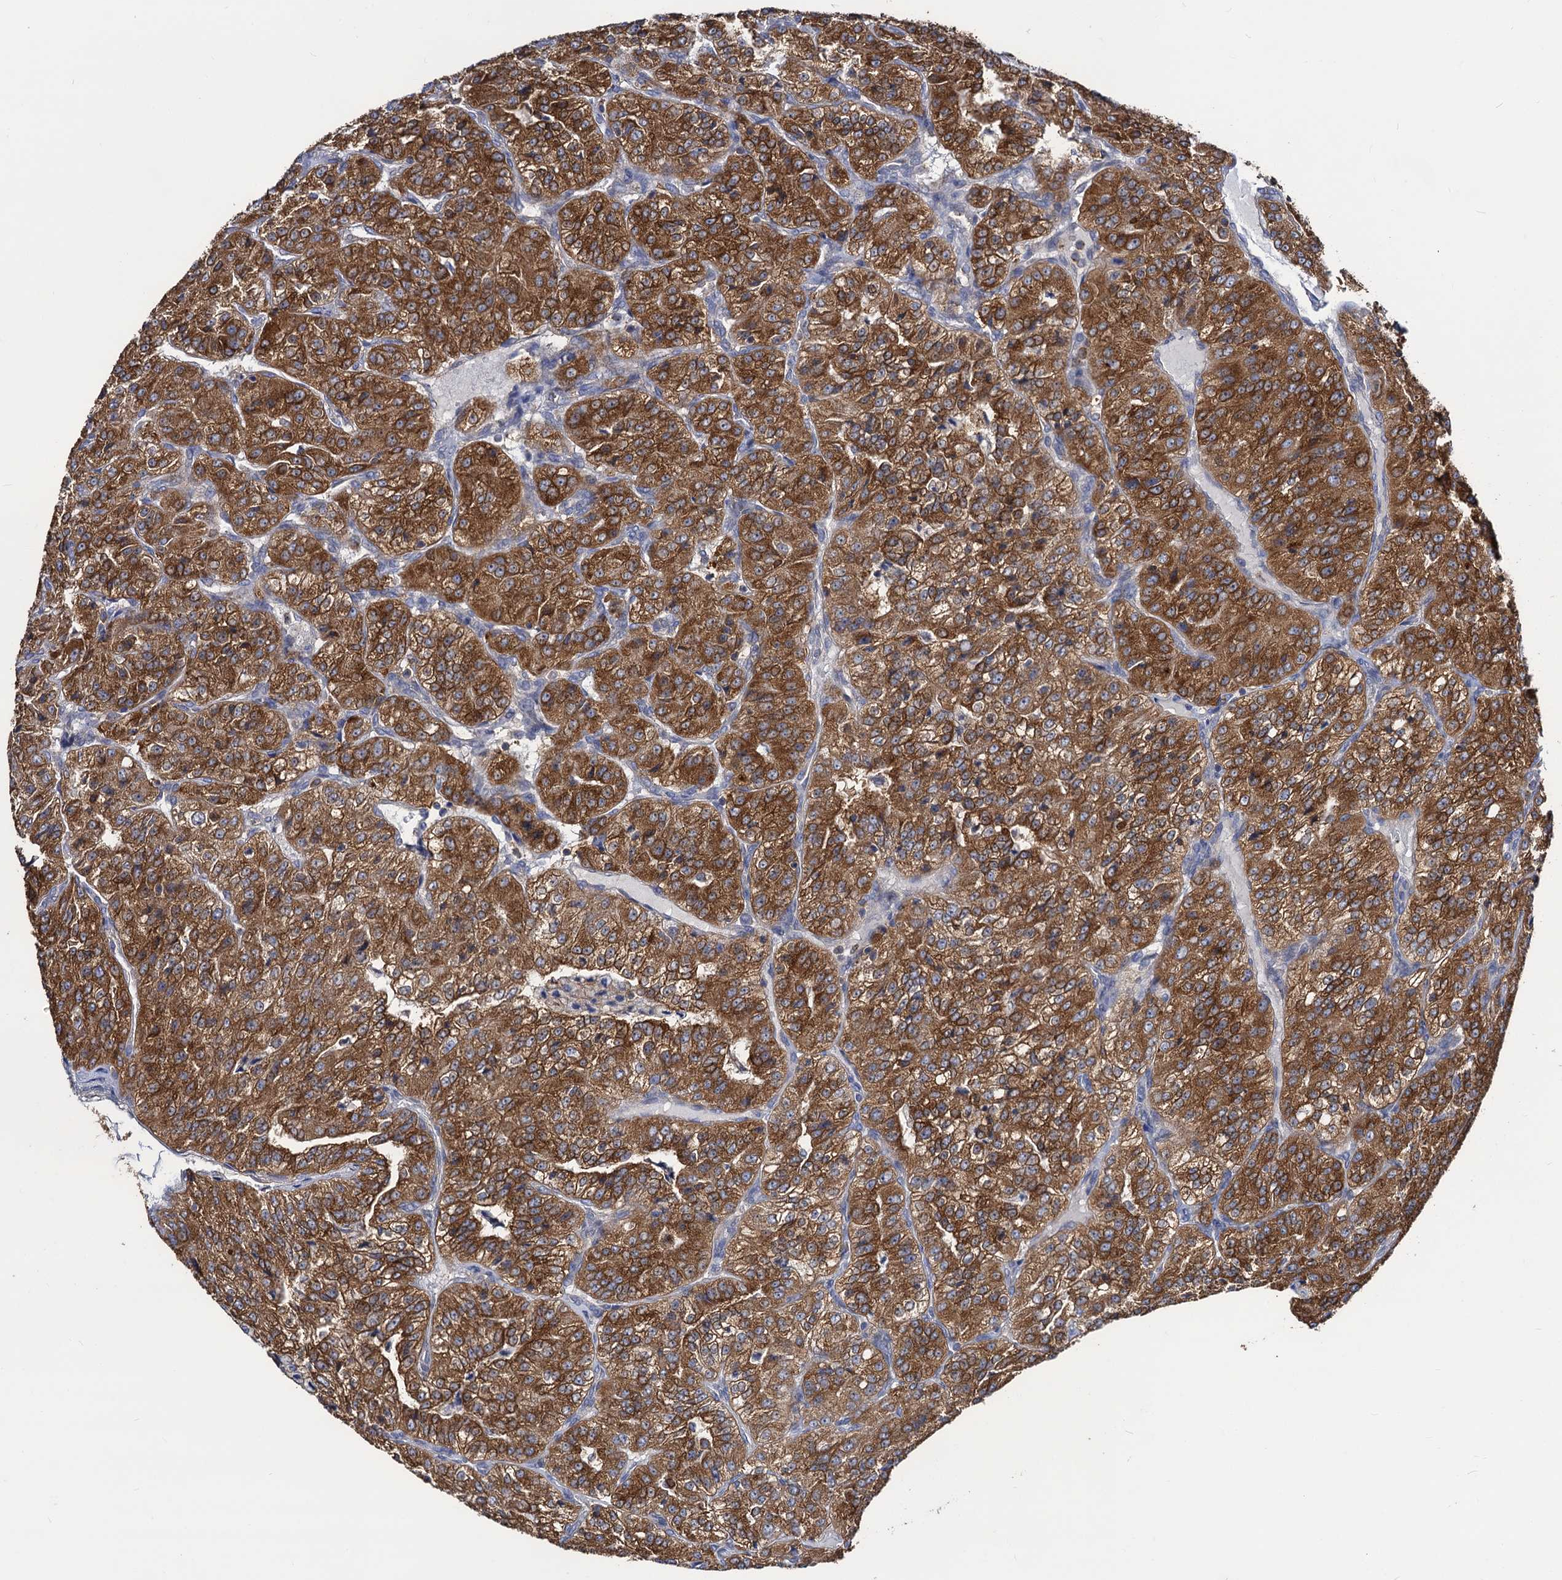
{"staining": {"intensity": "moderate", "quantity": ">75%", "location": "cytoplasmic/membranous"}, "tissue": "renal cancer", "cell_type": "Tumor cells", "image_type": "cancer", "snomed": [{"axis": "morphology", "description": "Adenocarcinoma, NOS"}, {"axis": "topography", "description": "Kidney"}], "caption": "Approximately >75% of tumor cells in human adenocarcinoma (renal) reveal moderate cytoplasmic/membranous protein positivity as visualized by brown immunohistochemical staining.", "gene": "DYDC1", "patient": {"sex": "female", "age": 63}}